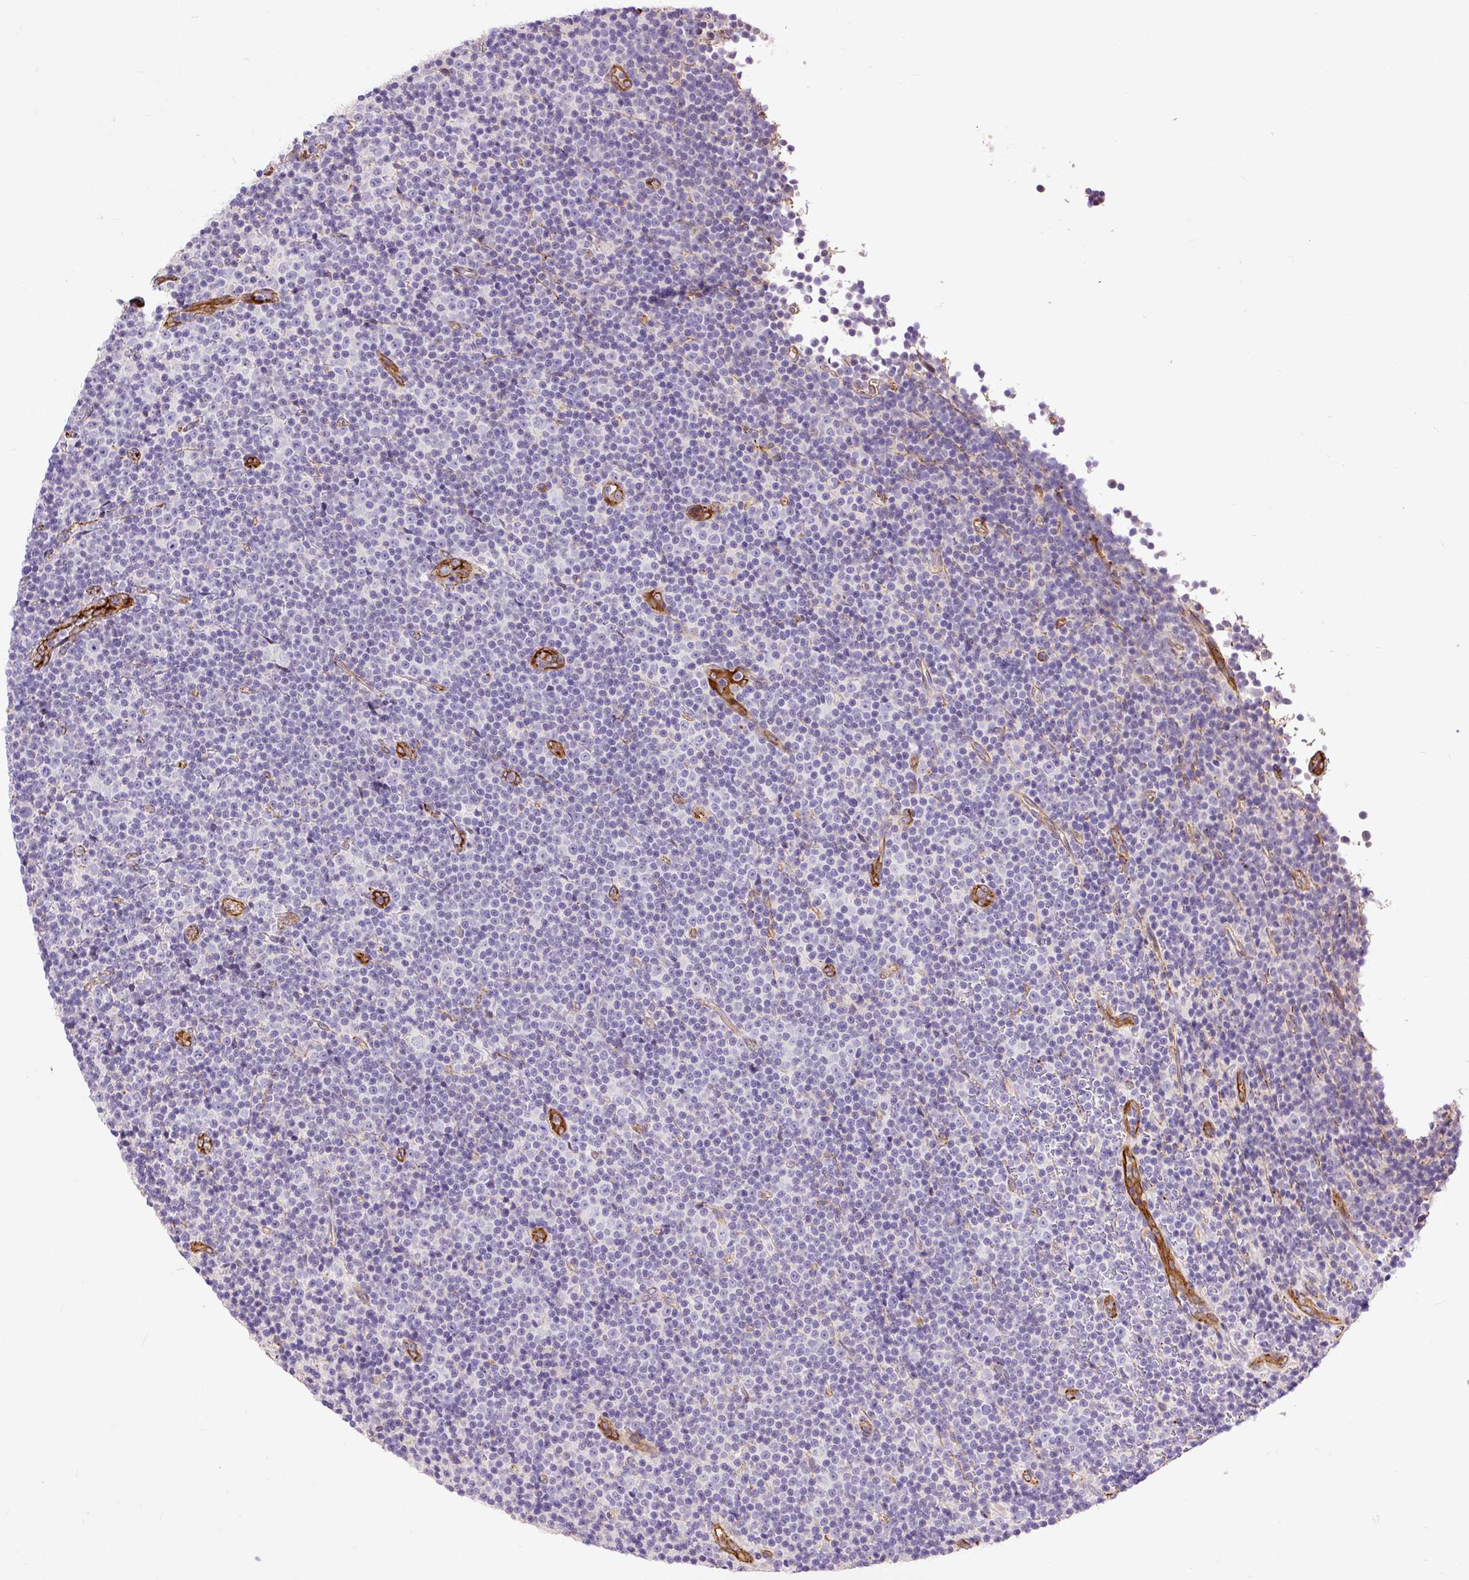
{"staining": {"intensity": "negative", "quantity": "none", "location": "none"}, "tissue": "lymphoma", "cell_type": "Tumor cells", "image_type": "cancer", "snomed": [{"axis": "morphology", "description": "Malignant lymphoma, non-Hodgkin's type, Low grade"}, {"axis": "topography", "description": "Lymph node"}], "caption": "This micrograph is of lymphoma stained with IHC to label a protein in brown with the nuclei are counter-stained blue. There is no expression in tumor cells.", "gene": "MAGEB16", "patient": {"sex": "female", "age": 67}}